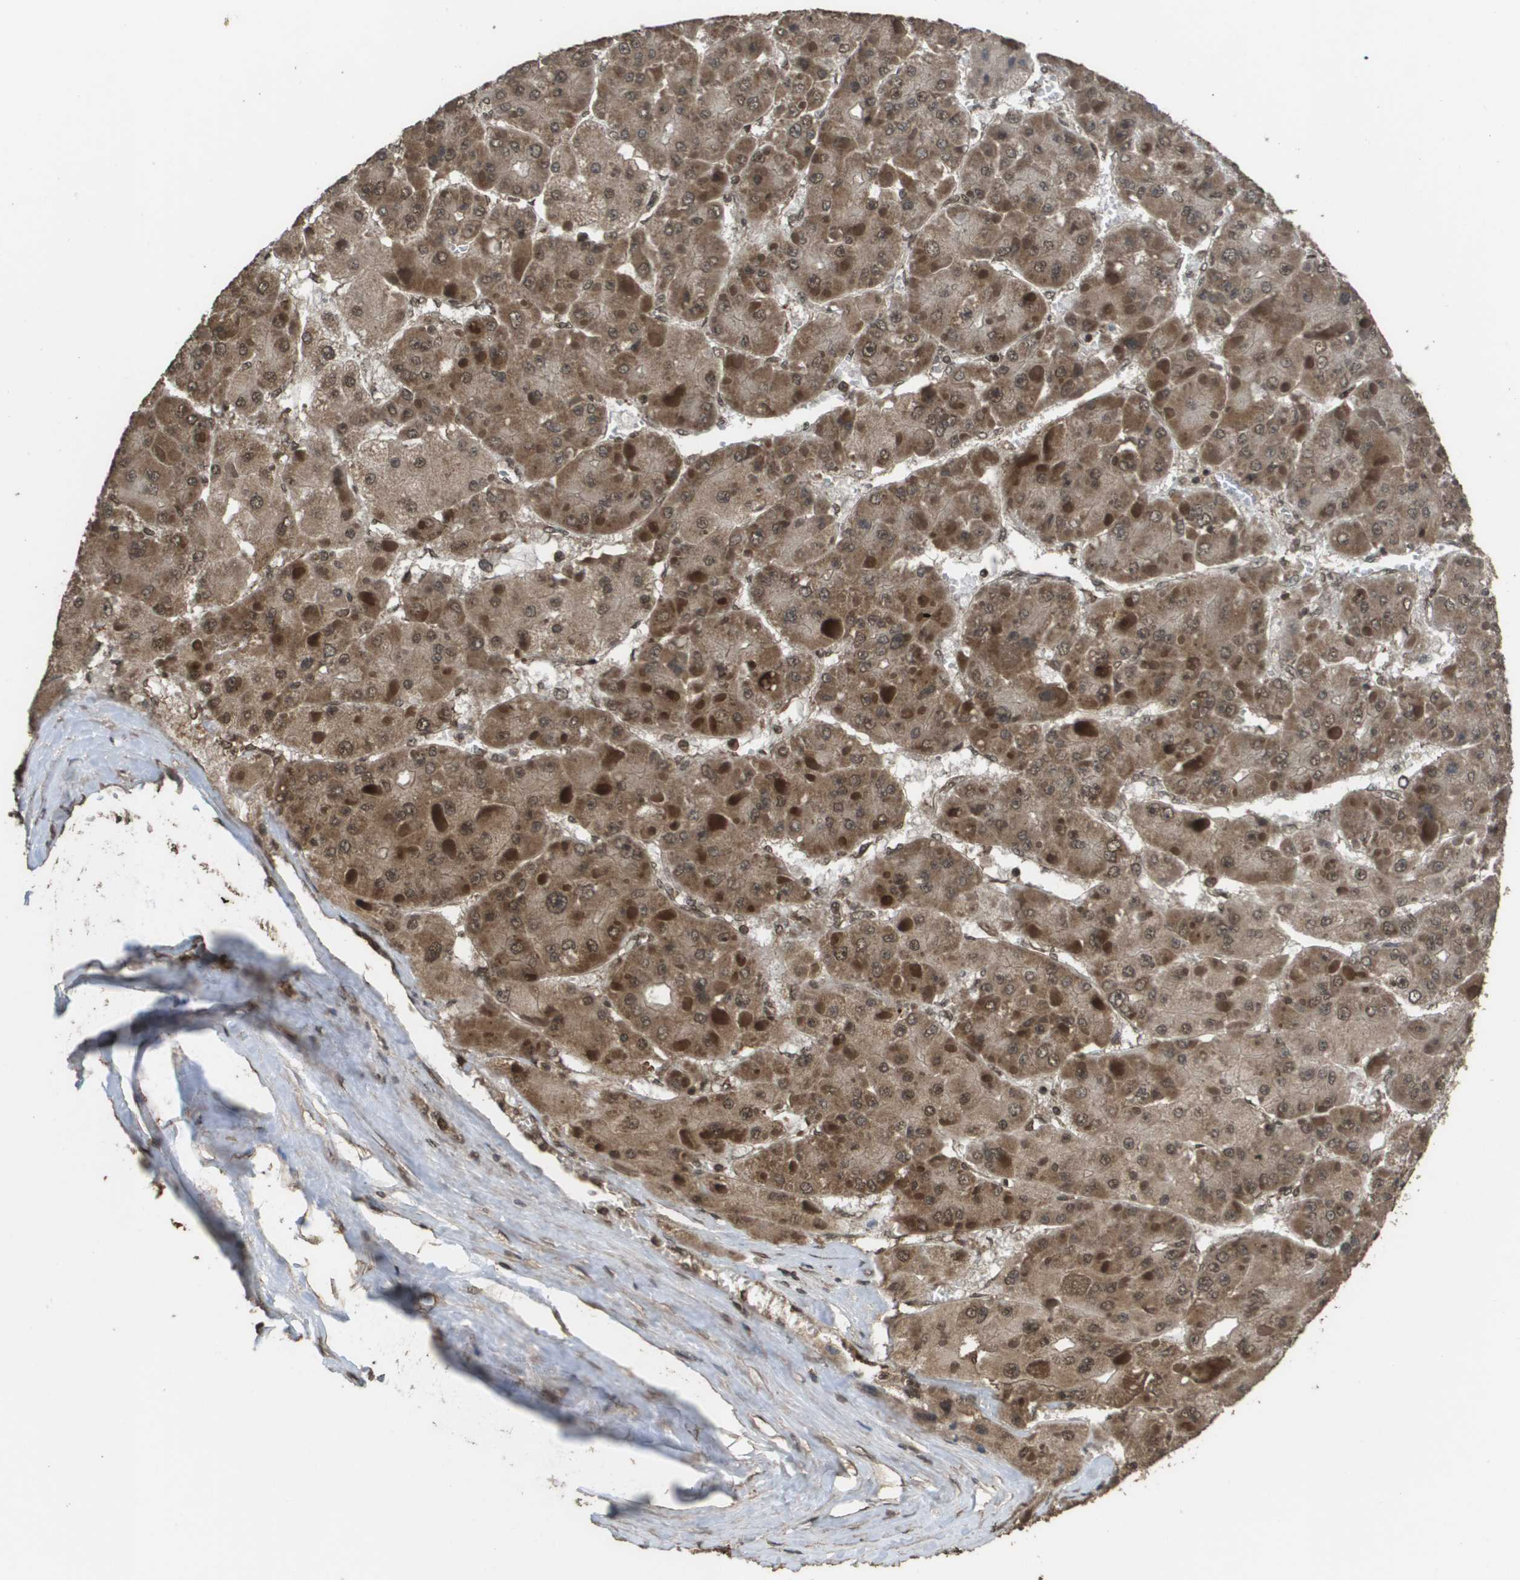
{"staining": {"intensity": "moderate", "quantity": ">75%", "location": "cytoplasmic/membranous"}, "tissue": "liver cancer", "cell_type": "Tumor cells", "image_type": "cancer", "snomed": [{"axis": "morphology", "description": "Carcinoma, Hepatocellular, NOS"}, {"axis": "topography", "description": "Liver"}], "caption": "An immunohistochemistry micrograph of tumor tissue is shown. Protein staining in brown shows moderate cytoplasmic/membranous positivity in liver cancer (hepatocellular carcinoma) within tumor cells. (IHC, brightfield microscopy, high magnification).", "gene": "AXIN2", "patient": {"sex": "female", "age": 73}}